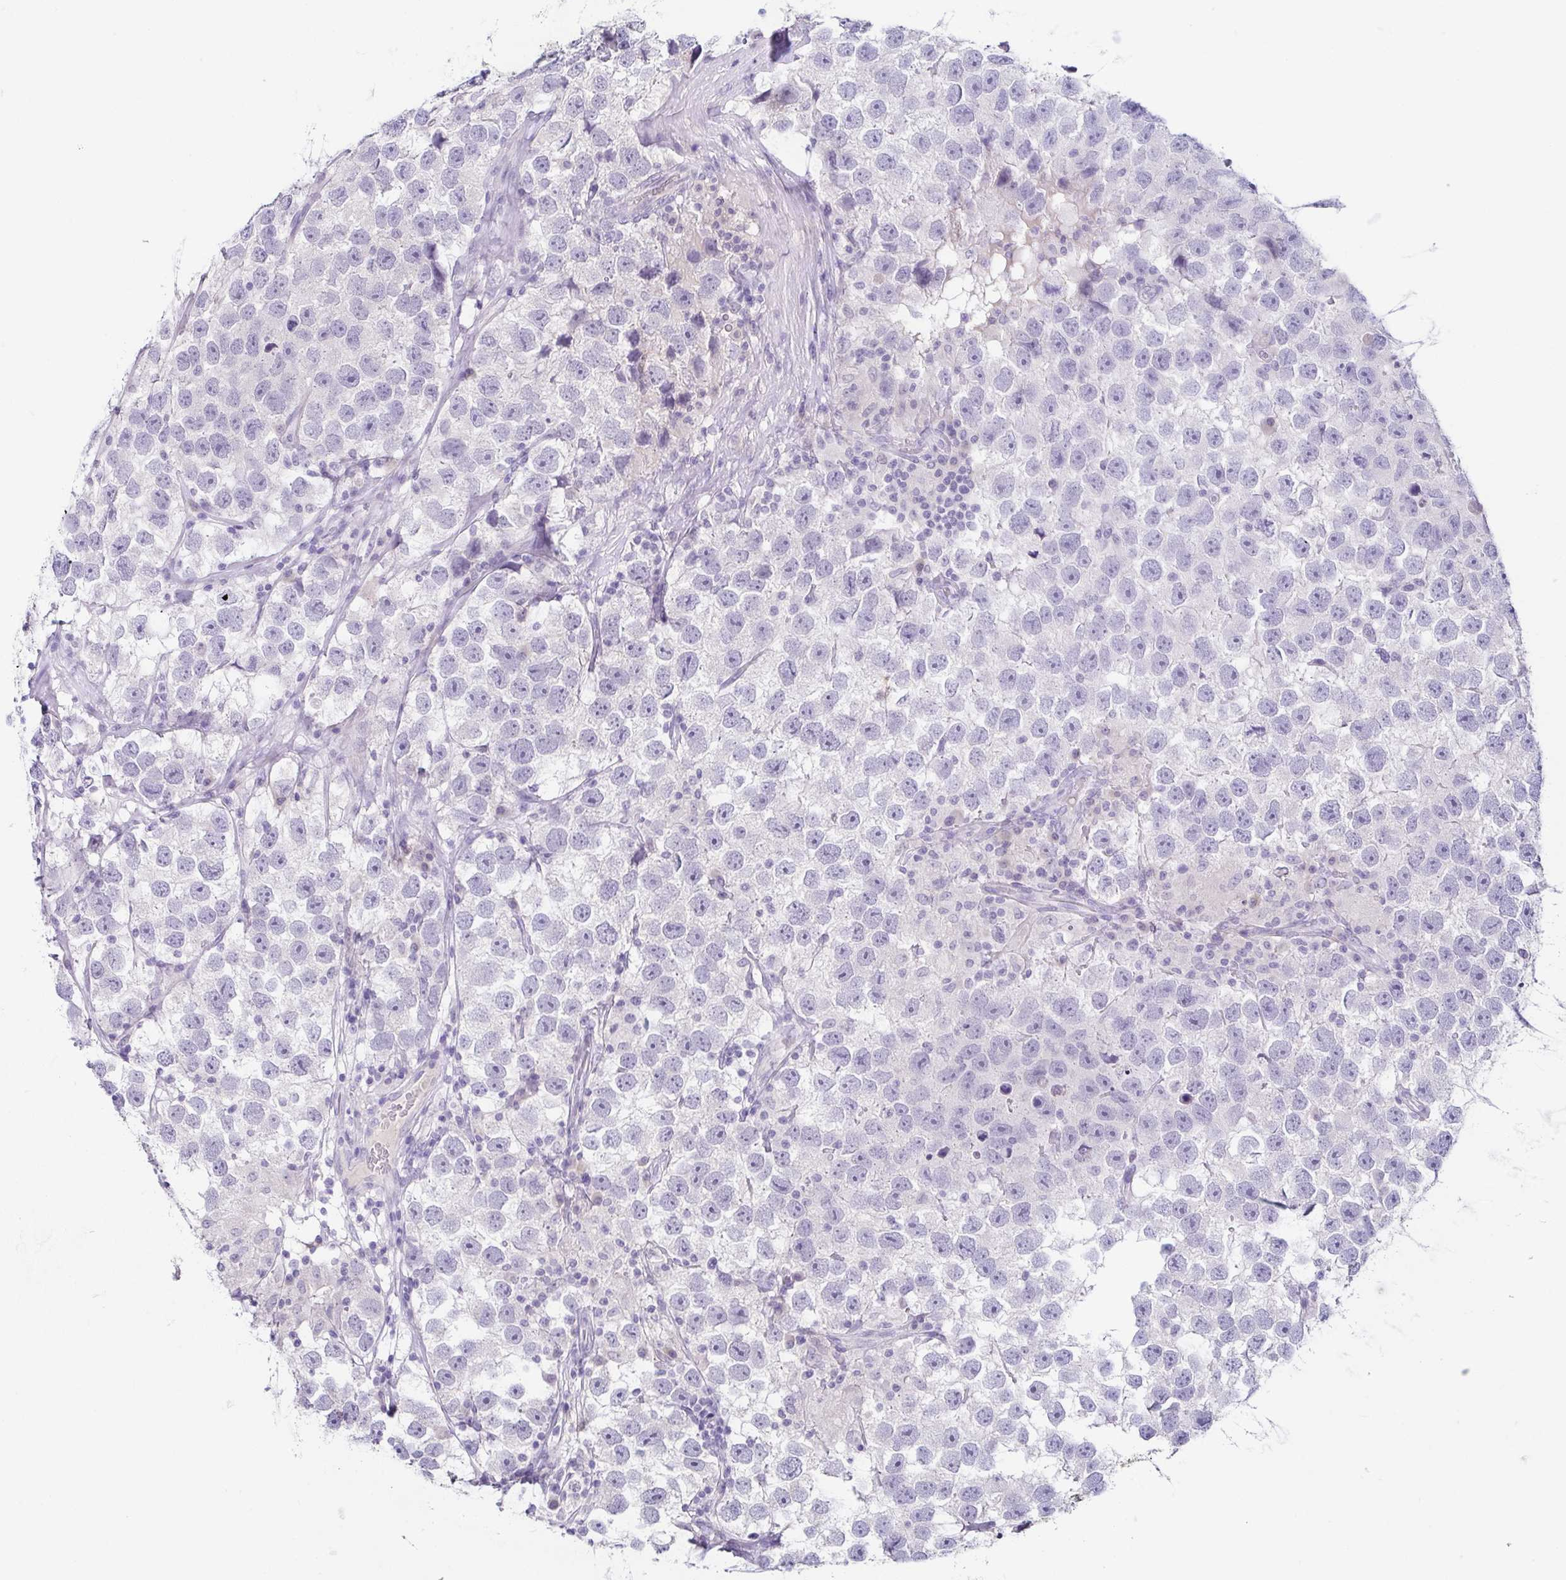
{"staining": {"intensity": "negative", "quantity": "none", "location": "none"}, "tissue": "testis cancer", "cell_type": "Tumor cells", "image_type": "cancer", "snomed": [{"axis": "morphology", "description": "Seminoma, NOS"}, {"axis": "topography", "description": "Testis"}], "caption": "A micrograph of human testis seminoma is negative for staining in tumor cells.", "gene": "TP73", "patient": {"sex": "male", "age": 26}}